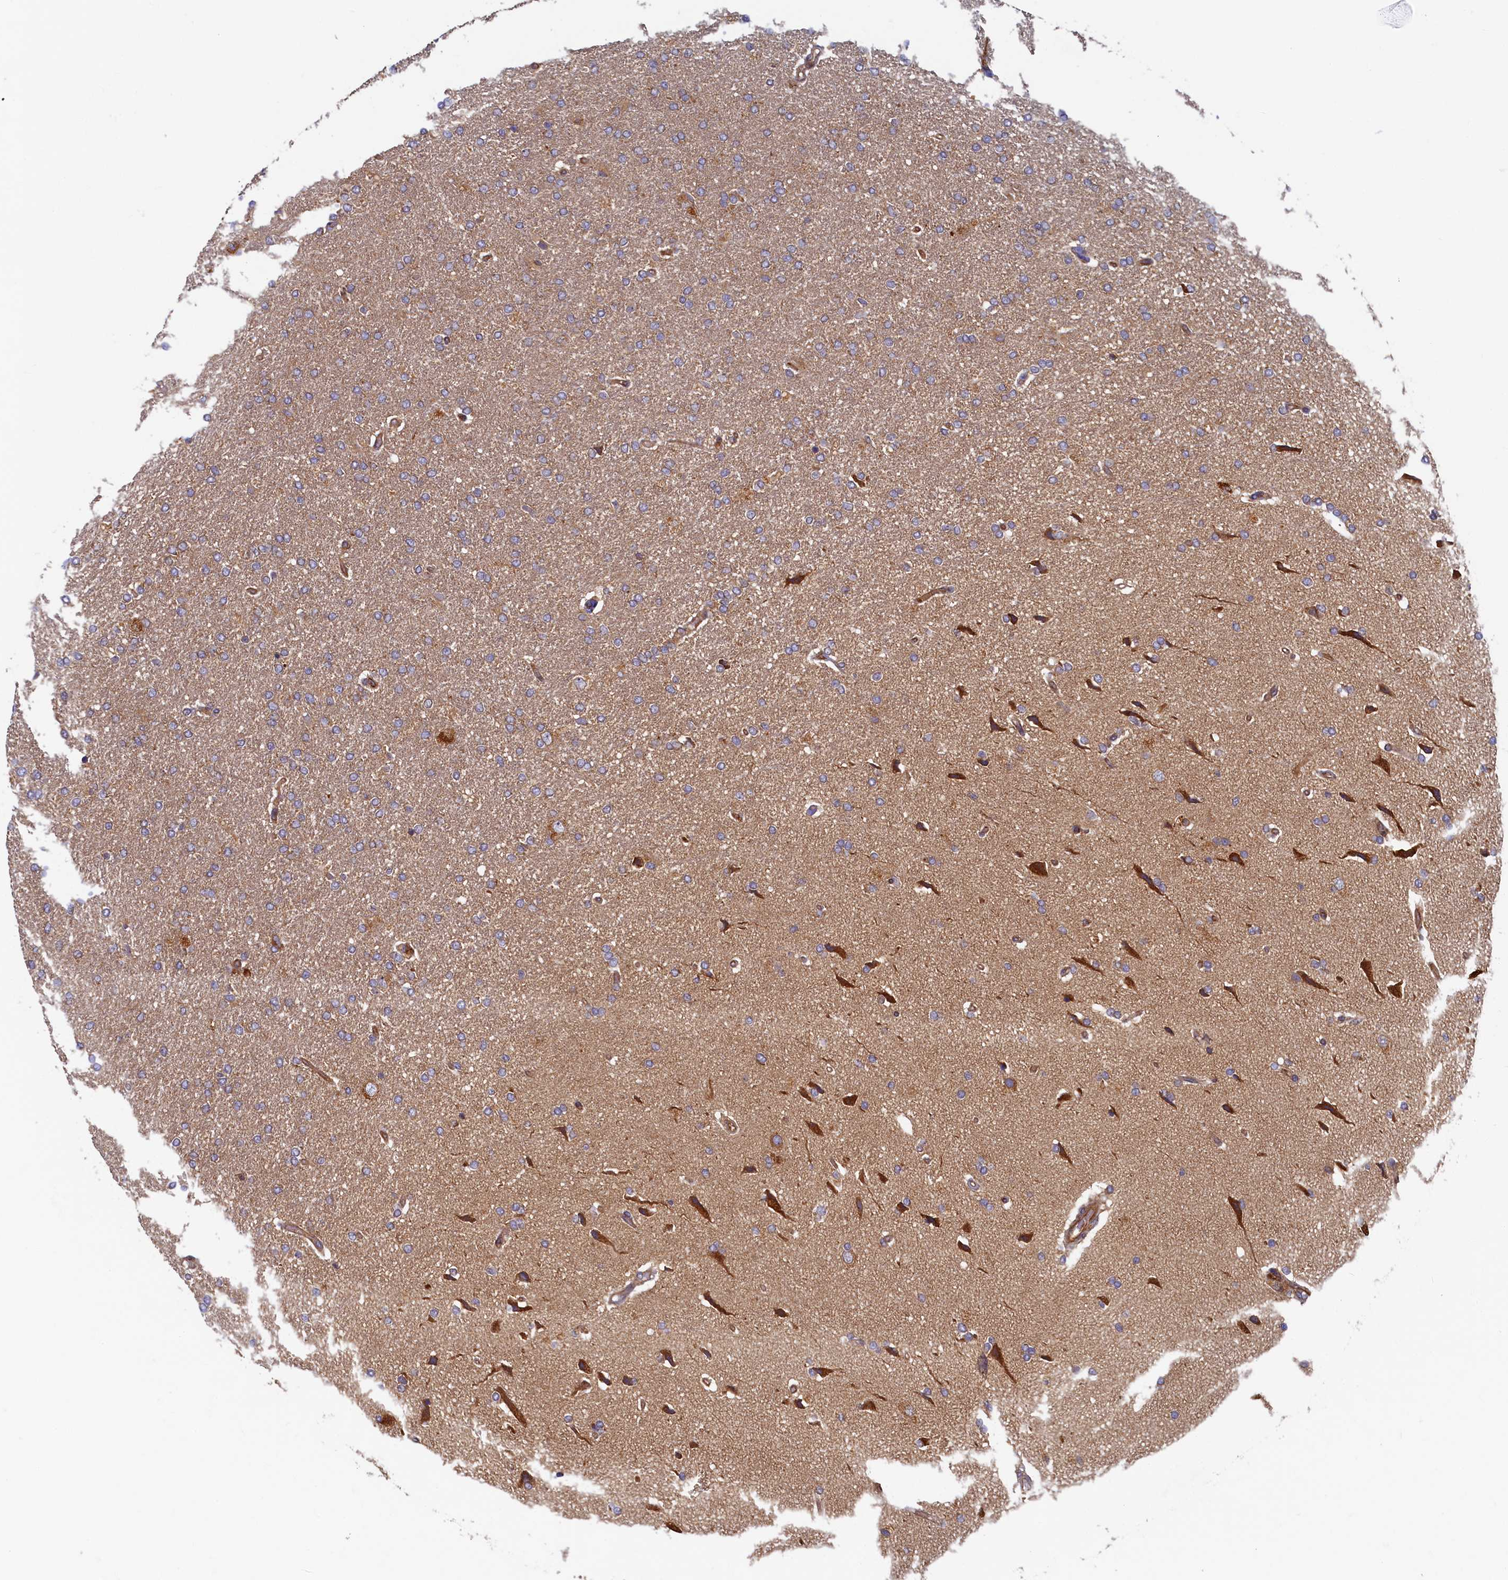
{"staining": {"intensity": "weak", "quantity": "<25%", "location": "cytoplasmic/membranous"}, "tissue": "glioma", "cell_type": "Tumor cells", "image_type": "cancer", "snomed": [{"axis": "morphology", "description": "Glioma, malignant, High grade"}, {"axis": "topography", "description": "Brain"}], "caption": "Tumor cells show no significant protein staining in malignant glioma (high-grade).", "gene": "STX12", "patient": {"sex": "male", "age": 72}}